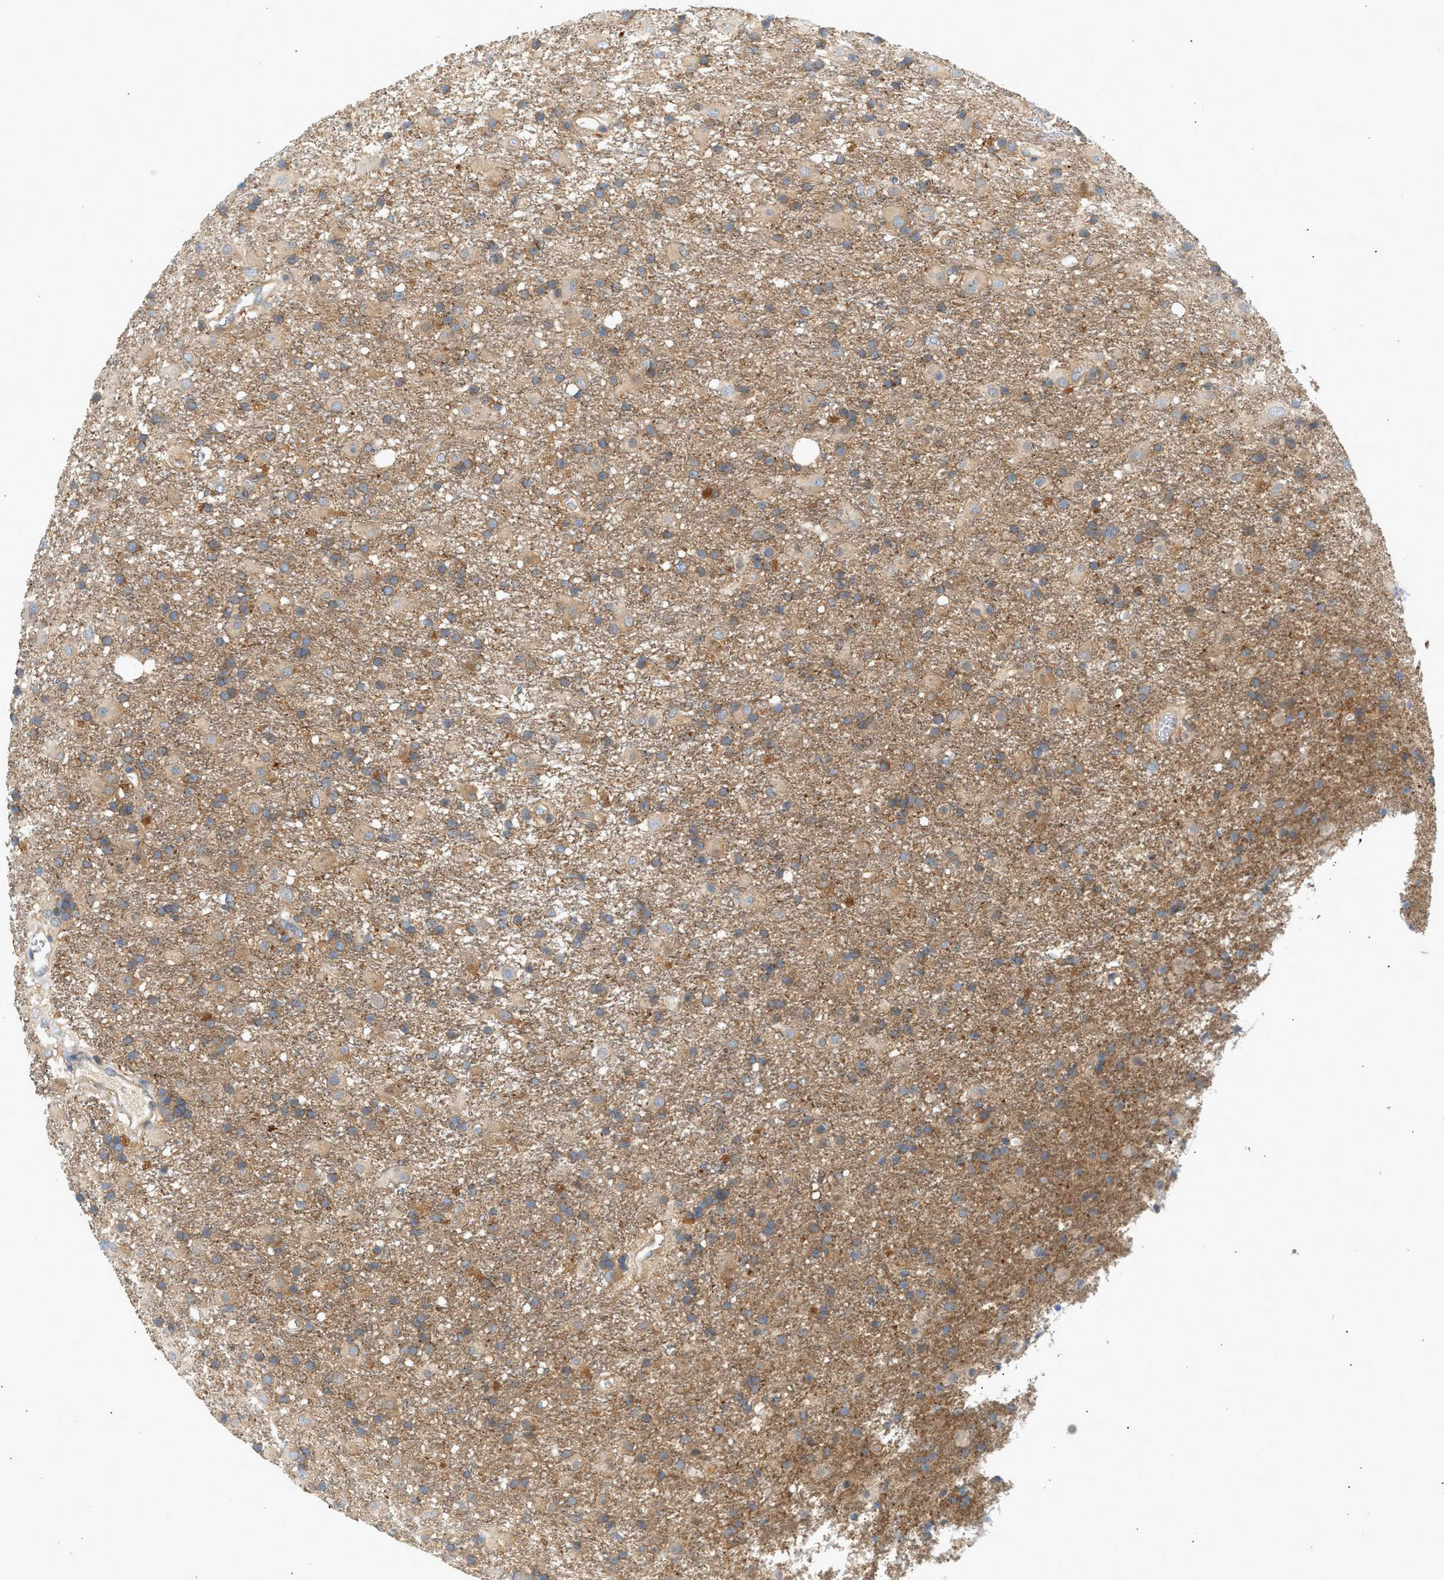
{"staining": {"intensity": "moderate", "quantity": ">75%", "location": "cytoplasmic/membranous"}, "tissue": "glioma", "cell_type": "Tumor cells", "image_type": "cancer", "snomed": [{"axis": "morphology", "description": "Glioma, malignant, Low grade"}, {"axis": "topography", "description": "Brain"}], "caption": "Brown immunohistochemical staining in human glioma reveals moderate cytoplasmic/membranous positivity in approximately >75% of tumor cells.", "gene": "PAFAH1B1", "patient": {"sex": "male", "age": 65}}